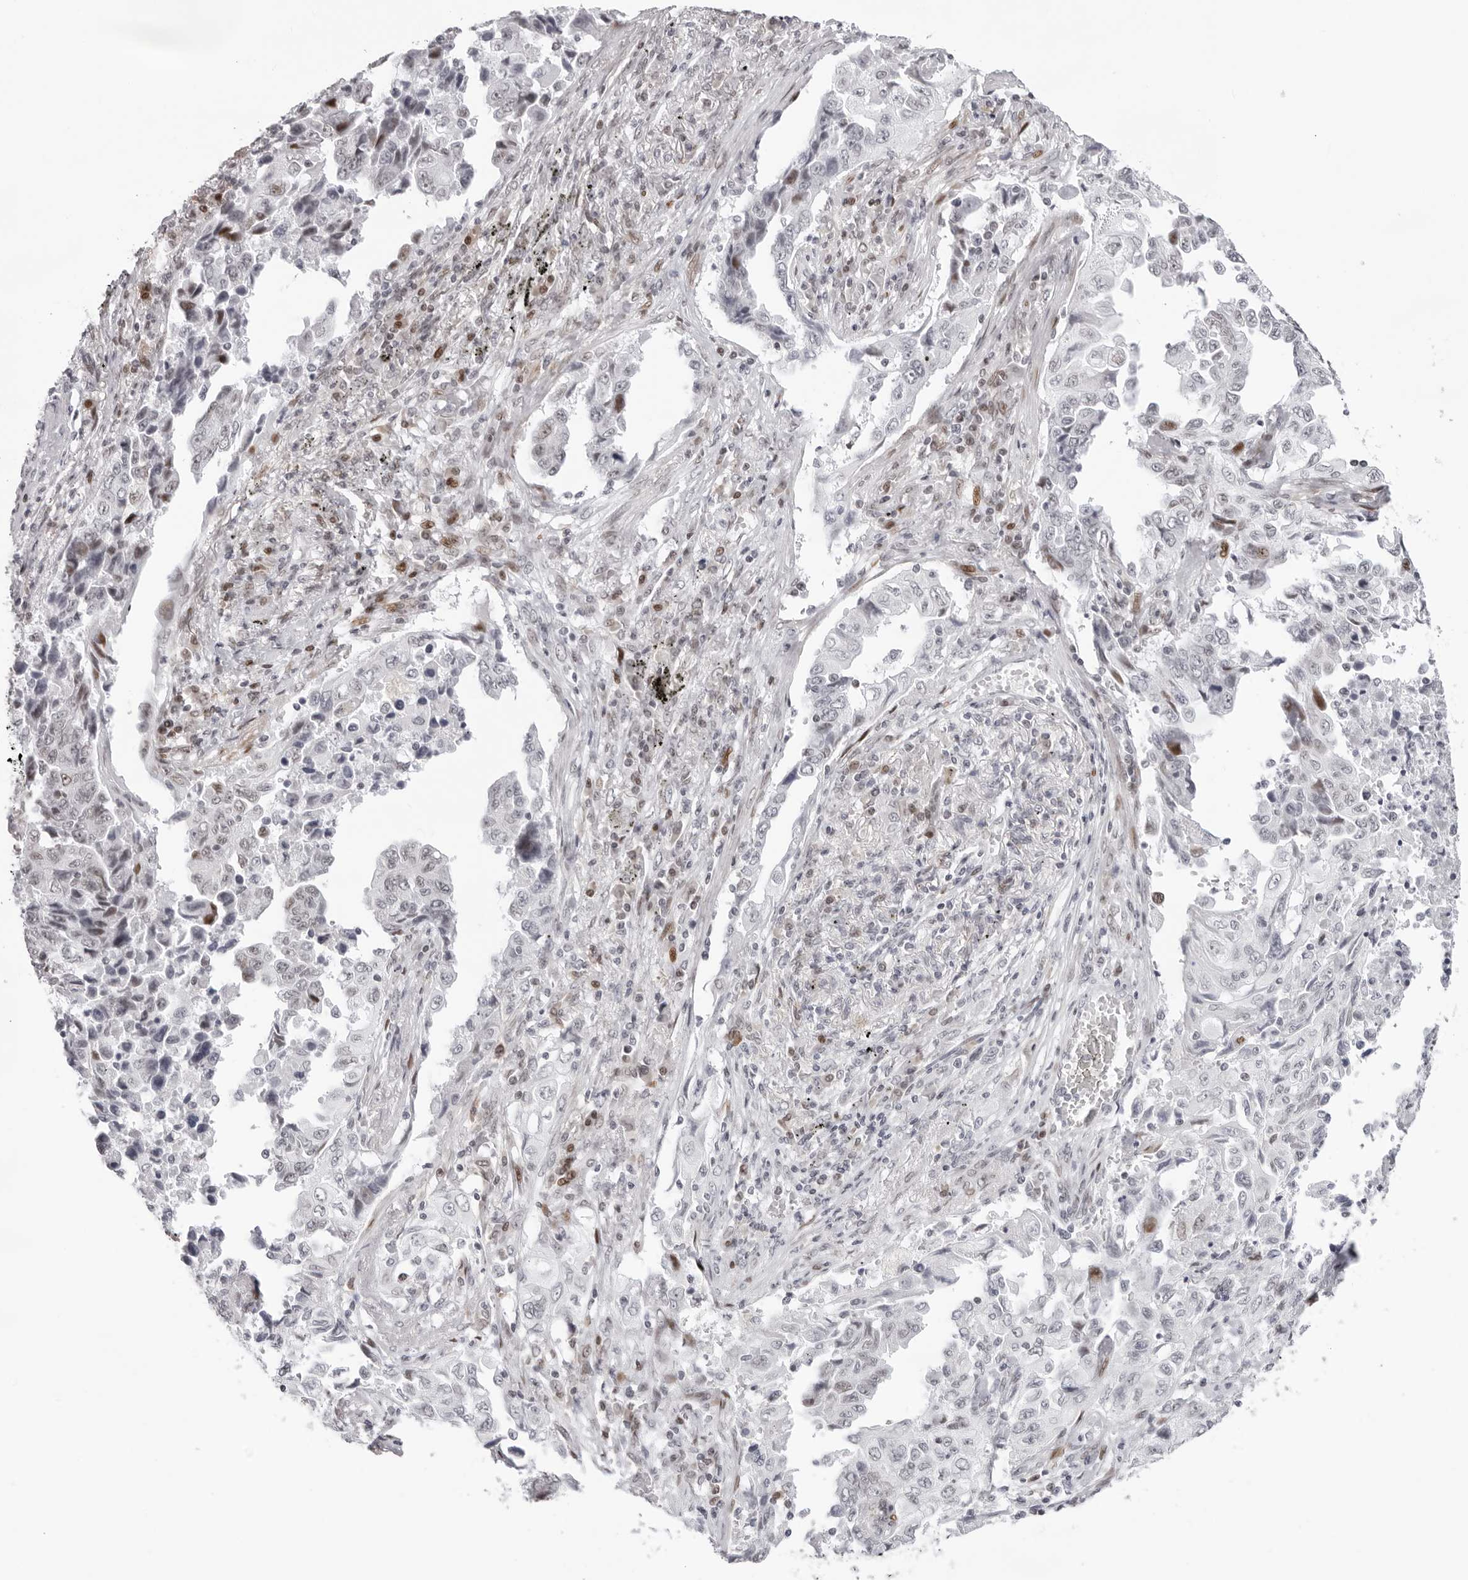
{"staining": {"intensity": "negative", "quantity": "none", "location": "none"}, "tissue": "lung cancer", "cell_type": "Tumor cells", "image_type": "cancer", "snomed": [{"axis": "morphology", "description": "Adenocarcinoma, NOS"}, {"axis": "topography", "description": "Lung"}], "caption": "Adenocarcinoma (lung) was stained to show a protein in brown. There is no significant staining in tumor cells.", "gene": "NTPCR", "patient": {"sex": "female", "age": 51}}